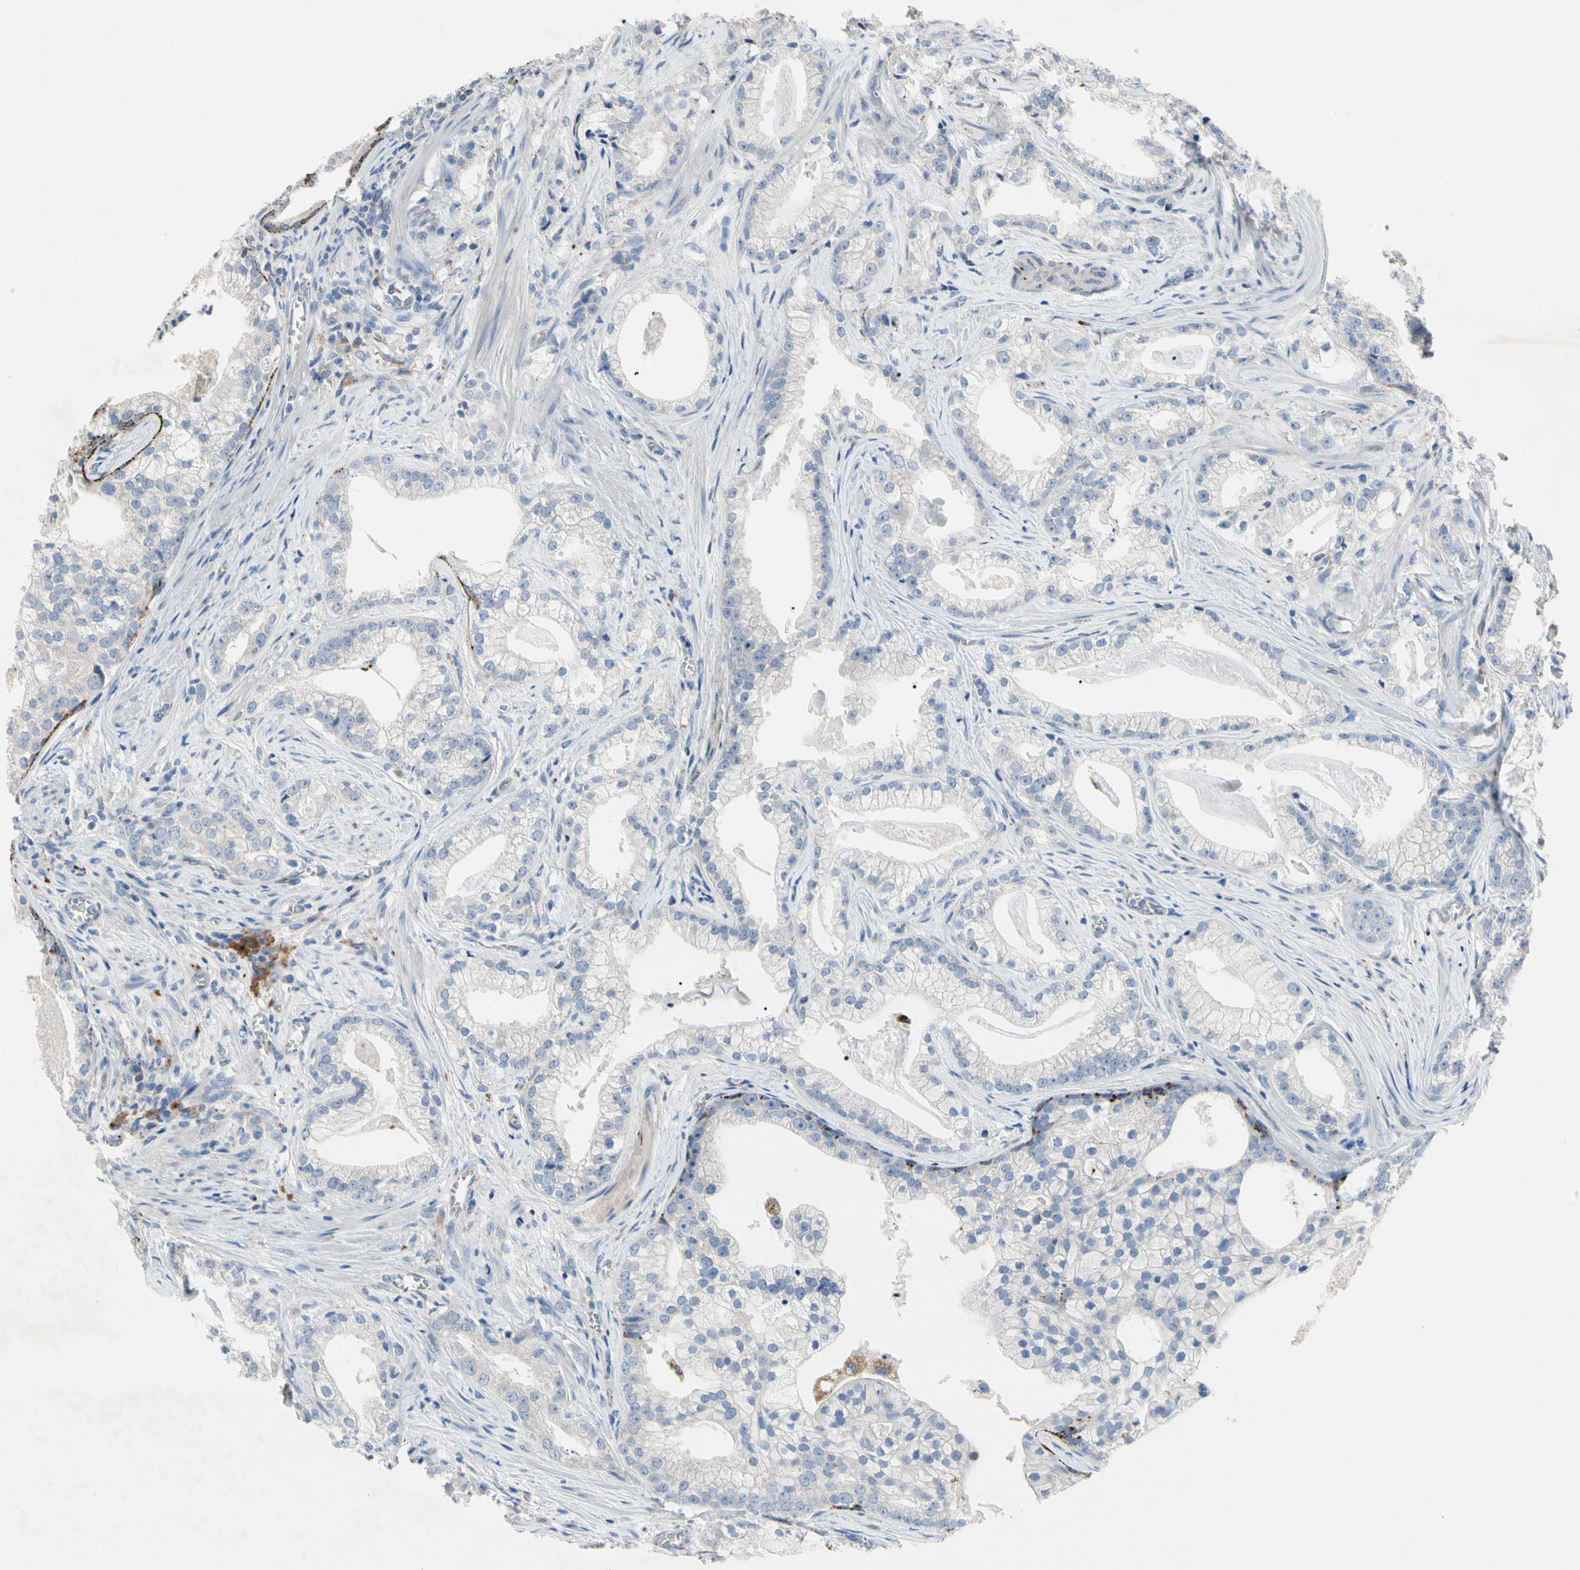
{"staining": {"intensity": "negative", "quantity": "none", "location": "none"}, "tissue": "prostate cancer", "cell_type": "Tumor cells", "image_type": "cancer", "snomed": [{"axis": "morphology", "description": "Adenocarcinoma, Low grade"}, {"axis": "topography", "description": "Prostate"}], "caption": "Immunohistochemistry (IHC) of prostate cancer (low-grade adenocarcinoma) shows no expression in tumor cells.", "gene": "RETSAT", "patient": {"sex": "male", "age": 59}}